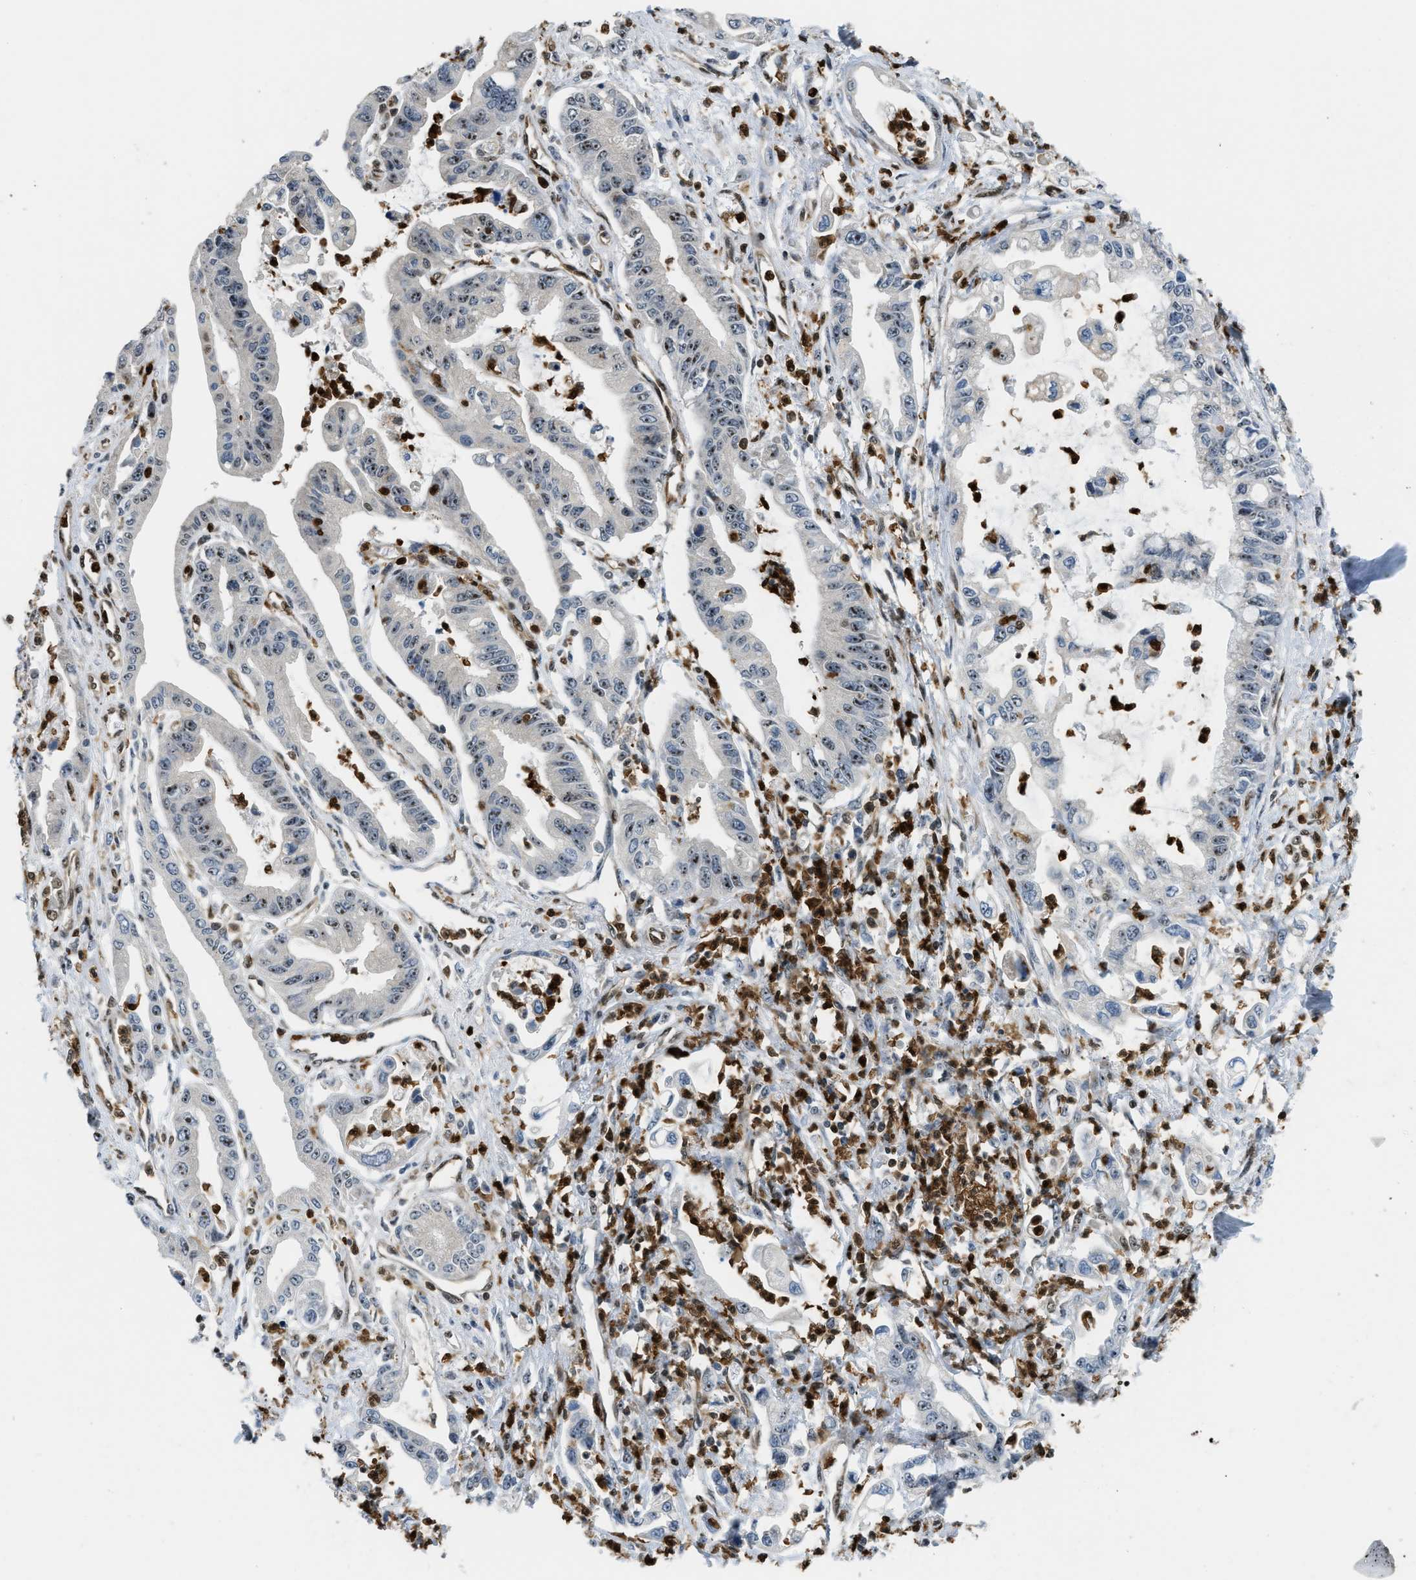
{"staining": {"intensity": "moderate", "quantity": ">75%", "location": "nuclear"}, "tissue": "pancreatic cancer", "cell_type": "Tumor cells", "image_type": "cancer", "snomed": [{"axis": "morphology", "description": "Adenocarcinoma, NOS"}, {"axis": "topography", "description": "Pancreas"}], "caption": "Protein expression analysis of human adenocarcinoma (pancreatic) reveals moderate nuclear staining in approximately >75% of tumor cells. (Stains: DAB in brown, nuclei in blue, Microscopy: brightfield microscopy at high magnification).", "gene": "E2F1", "patient": {"sex": "male", "age": 56}}